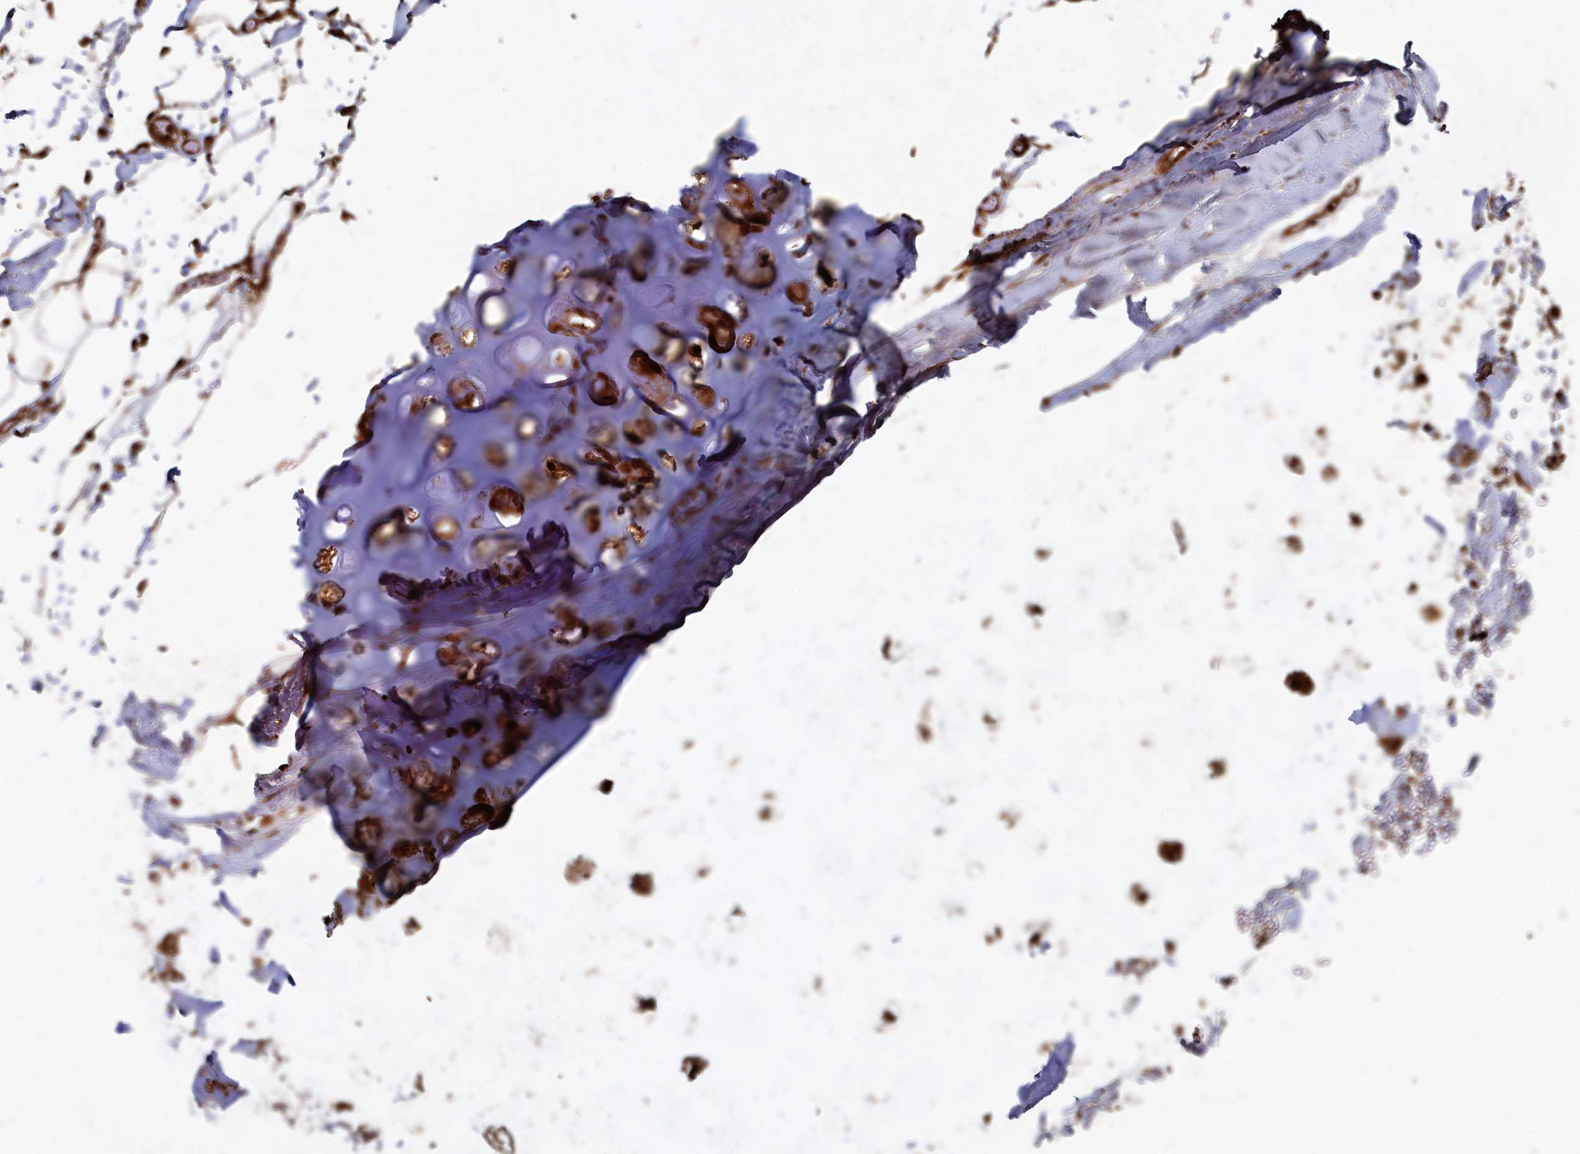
{"staining": {"intensity": "strong", "quantity": ">75%", "location": "cytoplasmic/membranous"}, "tissue": "adipose tissue", "cell_type": "Adipocytes", "image_type": "normal", "snomed": [{"axis": "morphology", "description": "Normal tissue, NOS"}, {"axis": "topography", "description": "Bronchus"}], "caption": "DAB (3,3'-diaminobenzidine) immunohistochemical staining of normal adipose tissue displays strong cytoplasmic/membranous protein staining in approximately >75% of adipocytes.", "gene": "PIGN", "patient": {"sex": "male", "age": 66}}